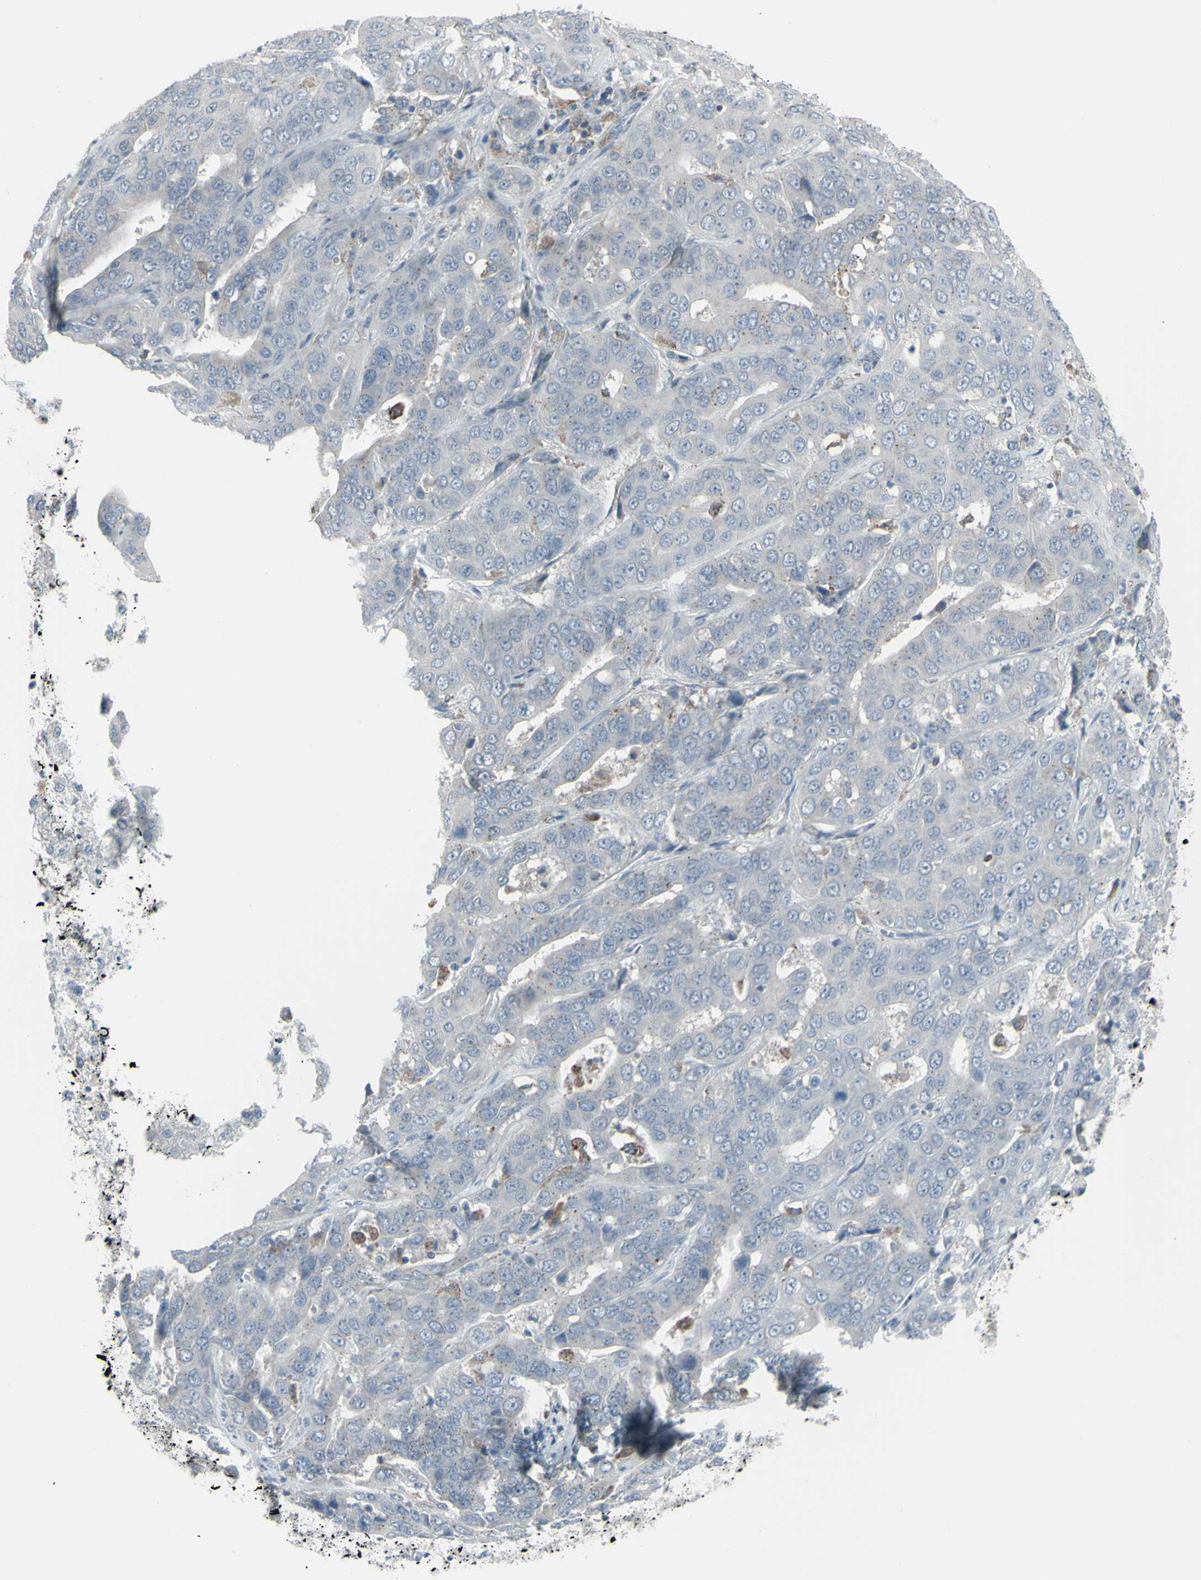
{"staining": {"intensity": "negative", "quantity": "none", "location": "none"}, "tissue": "liver cancer", "cell_type": "Tumor cells", "image_type": "cancer", "snomed": [{"axis": "morphology", "description": "Cholangiocarcinoma"}, {"axis": "topography", "description": "Liver"}], "caption": "An image of cholangiocarcinoma (liver) stained for a protein exhibits no brown staining in tumor cells. (Brightfield microscopy of DAB (3,3'-diaminobenzidine) immunohistochemistry at high magnification).", "gene": "RAB3A", "patient": {"sex": "female", "age": 52}}